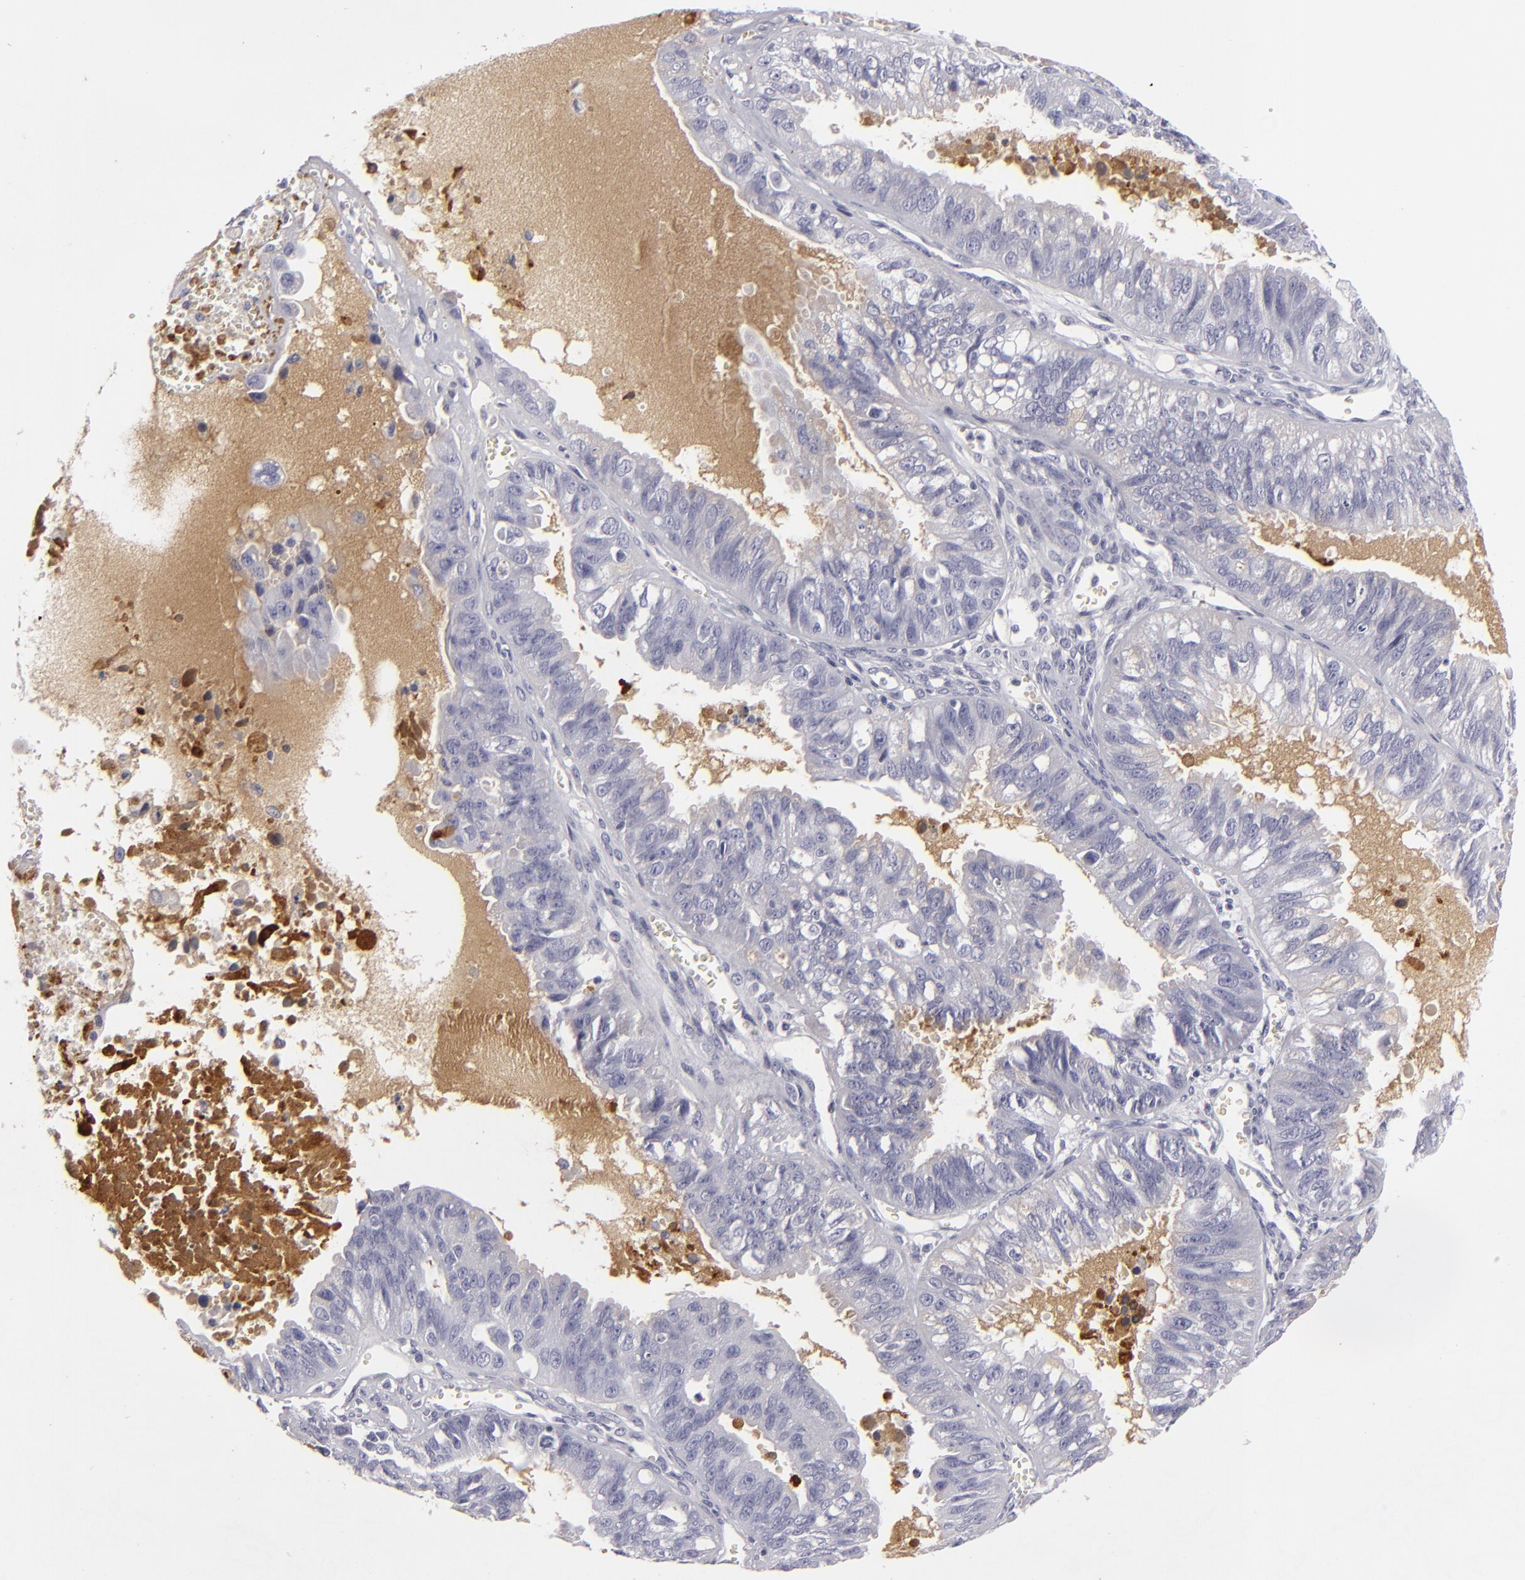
{"staining": {"intensity": "negative", "quantity": "none", "location": "none"}, "tissue": "ovarian cancer", "cell_type": "Tumor cells", "image_type": "cancer", "snomed": [{"axis": "morphology", "description": "Carcinoma, endometroid"}, {"axis": "topography", "description": "Ovary"}], "caption": "This is an immunohistochemistry (IHC) photomicrograph of ovarian endometroid carcinoma. There is no staining in tumor cells.", "gene": "C9", "patient": {"sex": "female", "age": 85}}